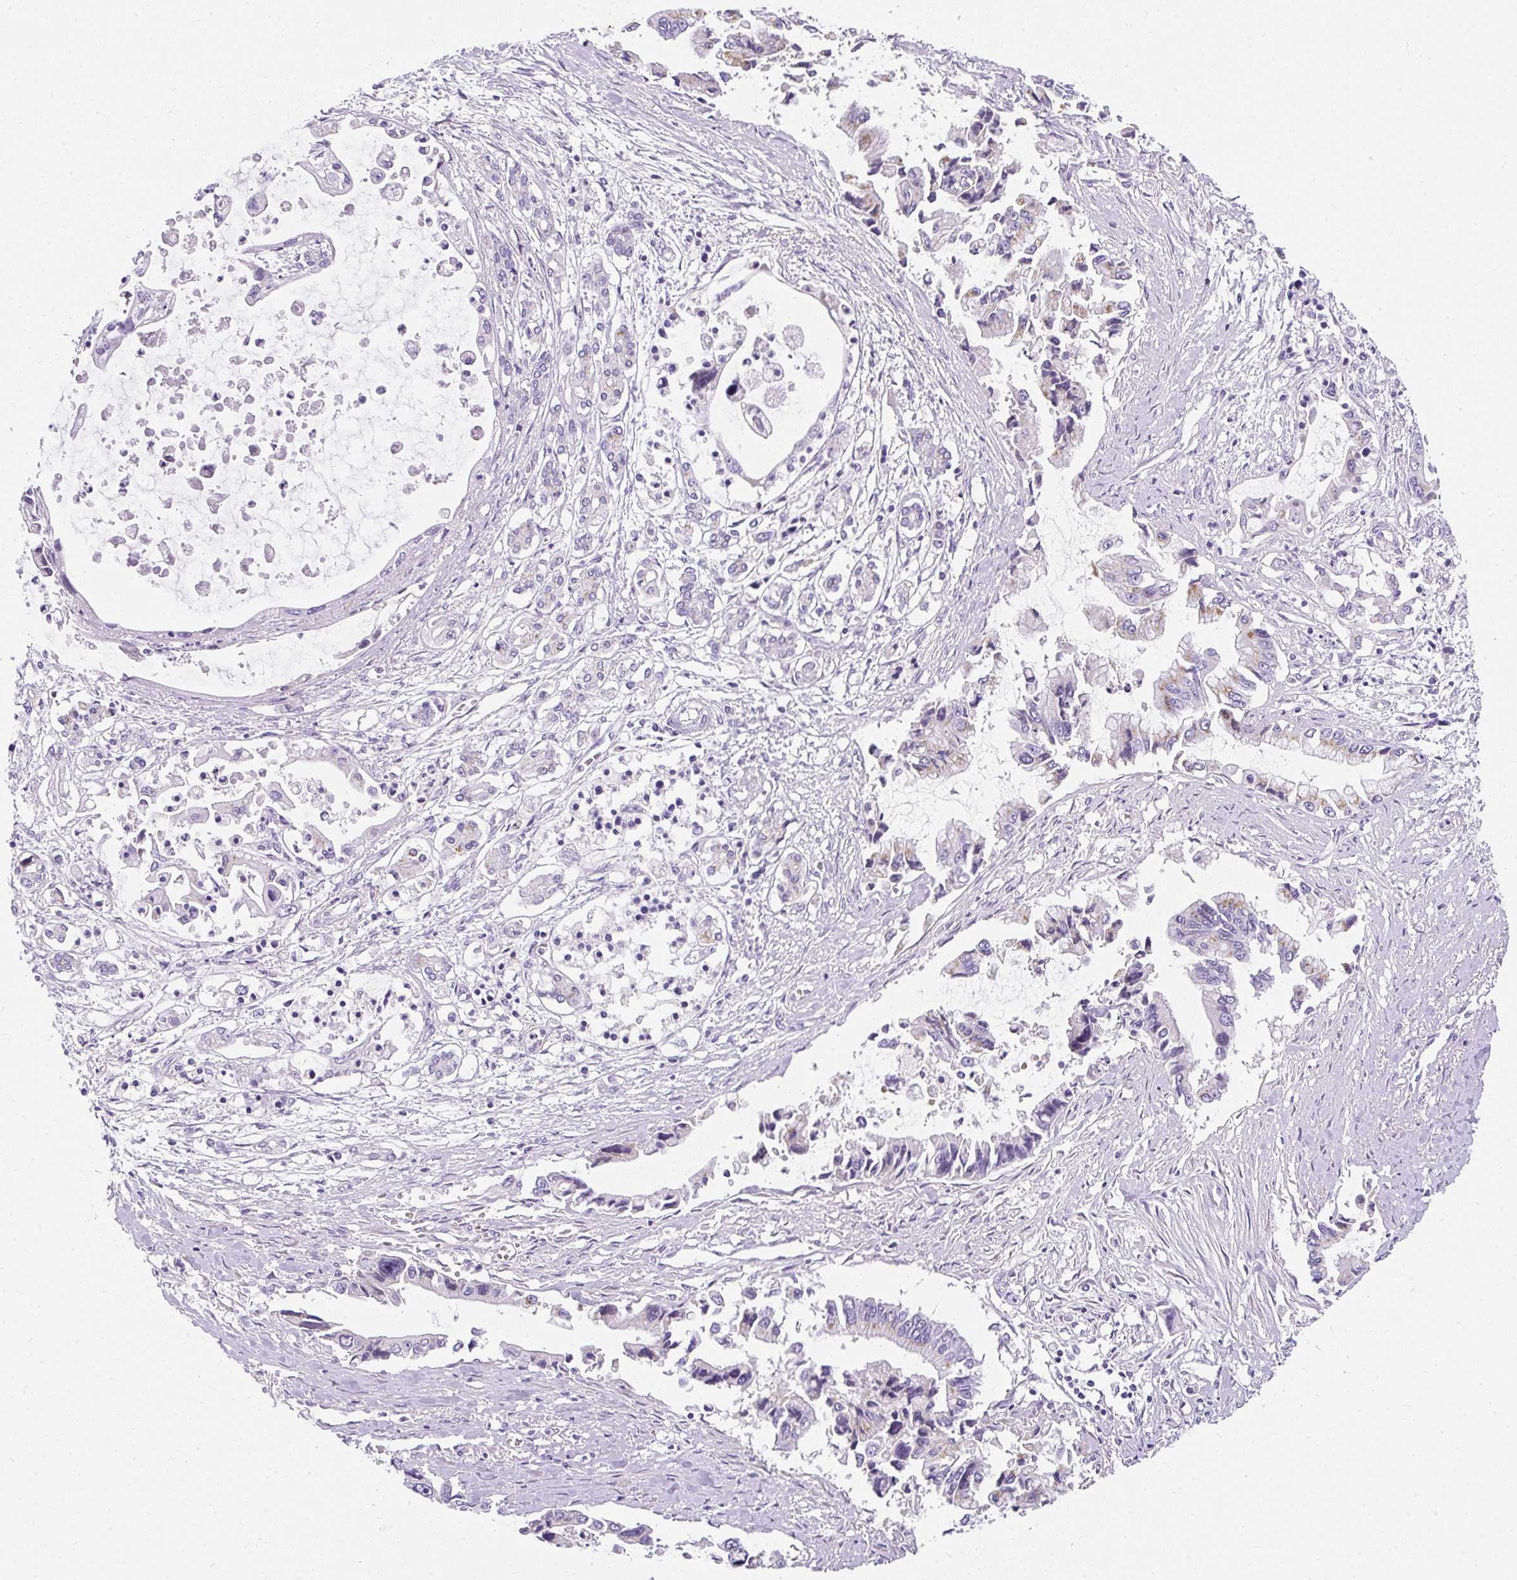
{"staining": {"intensity": "weak", "quantity": "25%-75%", "location": "cytoplasmic/membranous"}, "tissue": "pancreatic cancer", "cell_type": "Tumor cells", "image_type": "cancer", "snomed": [{"axis": "morphology", "description": "Adenocarcinoma, NOS"}, {"axis": "topography", "description": "Pancreas"}], "caption": "A brown stain labels weak cytoplasmic/membranous expression of a protein in human pancreatic cancer tumor cells.", "gene": "DTX4", "patient": {"sex": "male", "age": 84}}